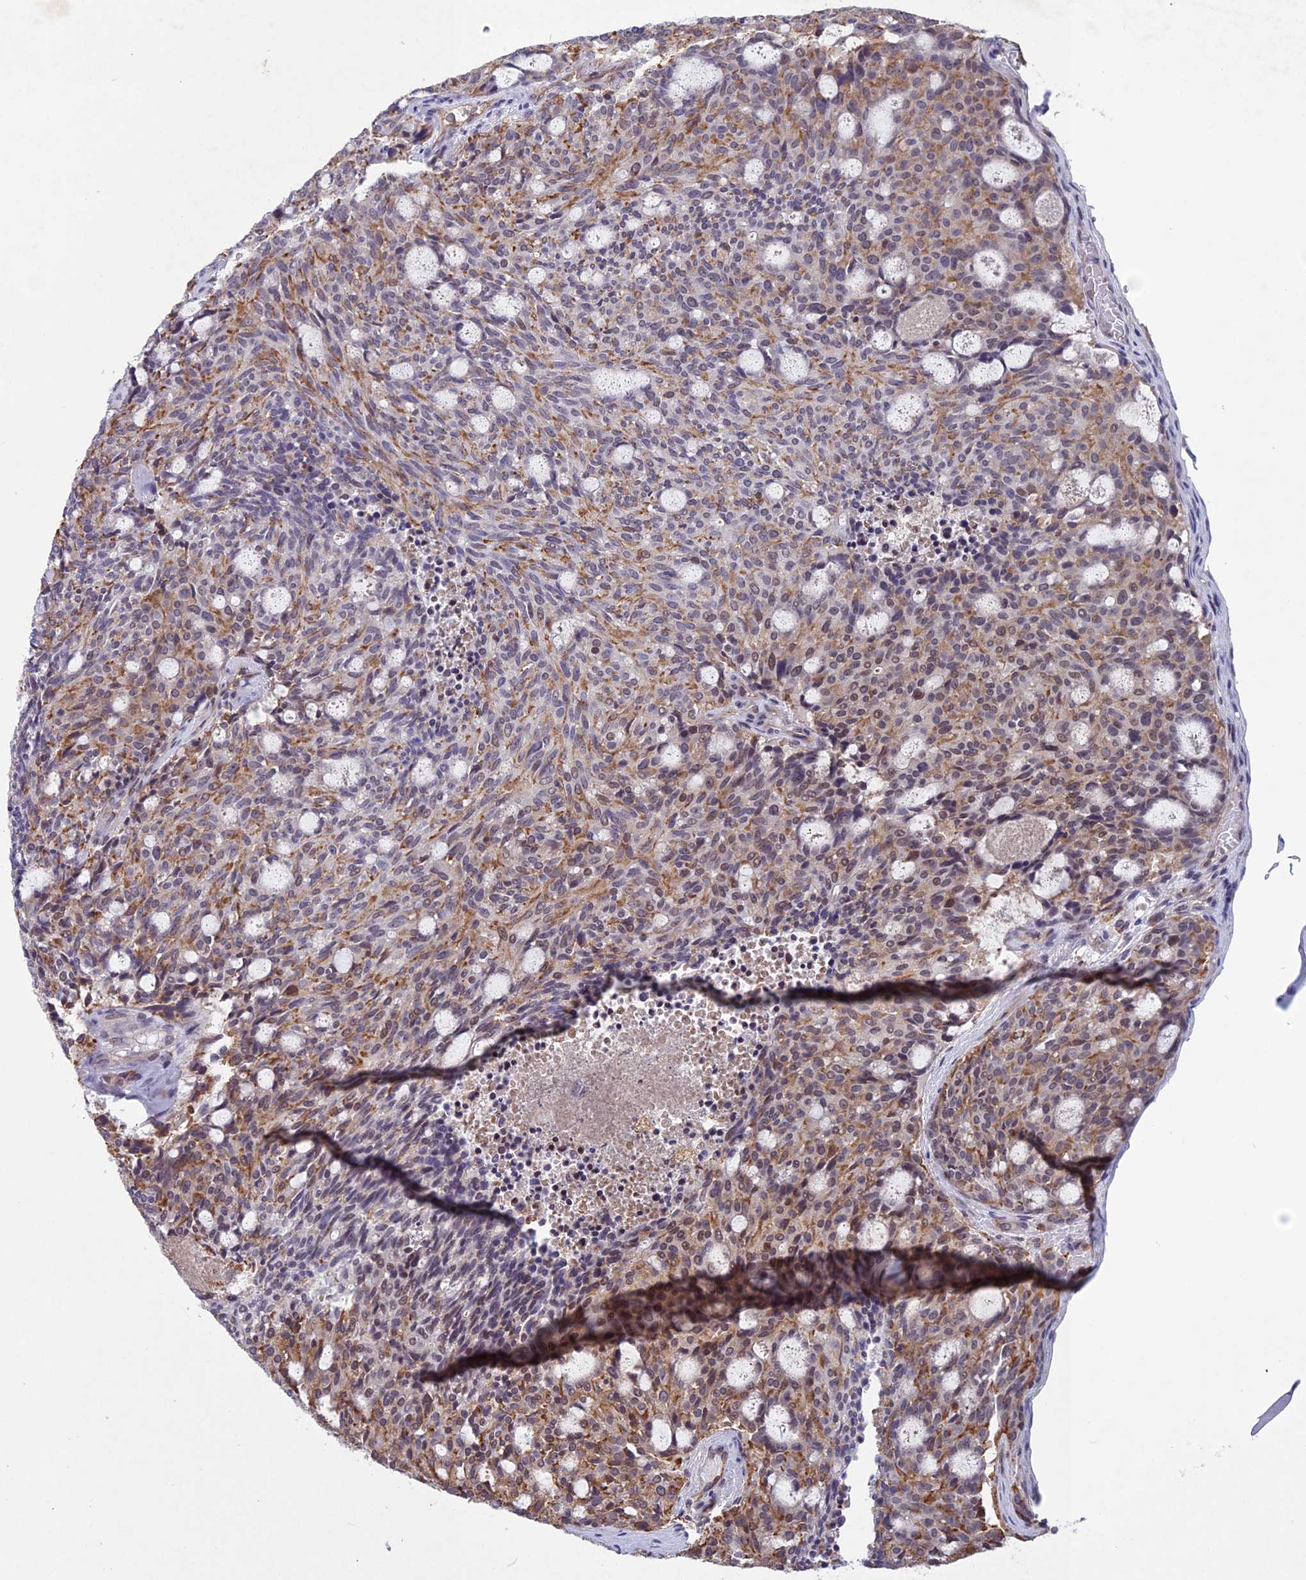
{"staining": {"intensity": "moderate", "quantity": "25%-75%", "location": "cytoplasmic/membranous,nuclear"}, "tissue": "carcinoid", "cell_type": "Tumor cells", "image_type": "cancer", "snomed": [{"axis": "morphology", "description": "Carcinoid, malignant, NOS"}, {"axis": "topography", "description": "Pancreas"}], "caption": "The histopathology image reveals immunohistochemical staining of carcinoid (malignant). There is moderate cytoplasmic/membranous and nuclear staining is identified in approximately 25%-75% of tumor cells. (brown staining indicates protein expression, while blue staining denotes nuclei).", "gene": "FKBPL", "patient": {"sex": "female", "age": 54}}